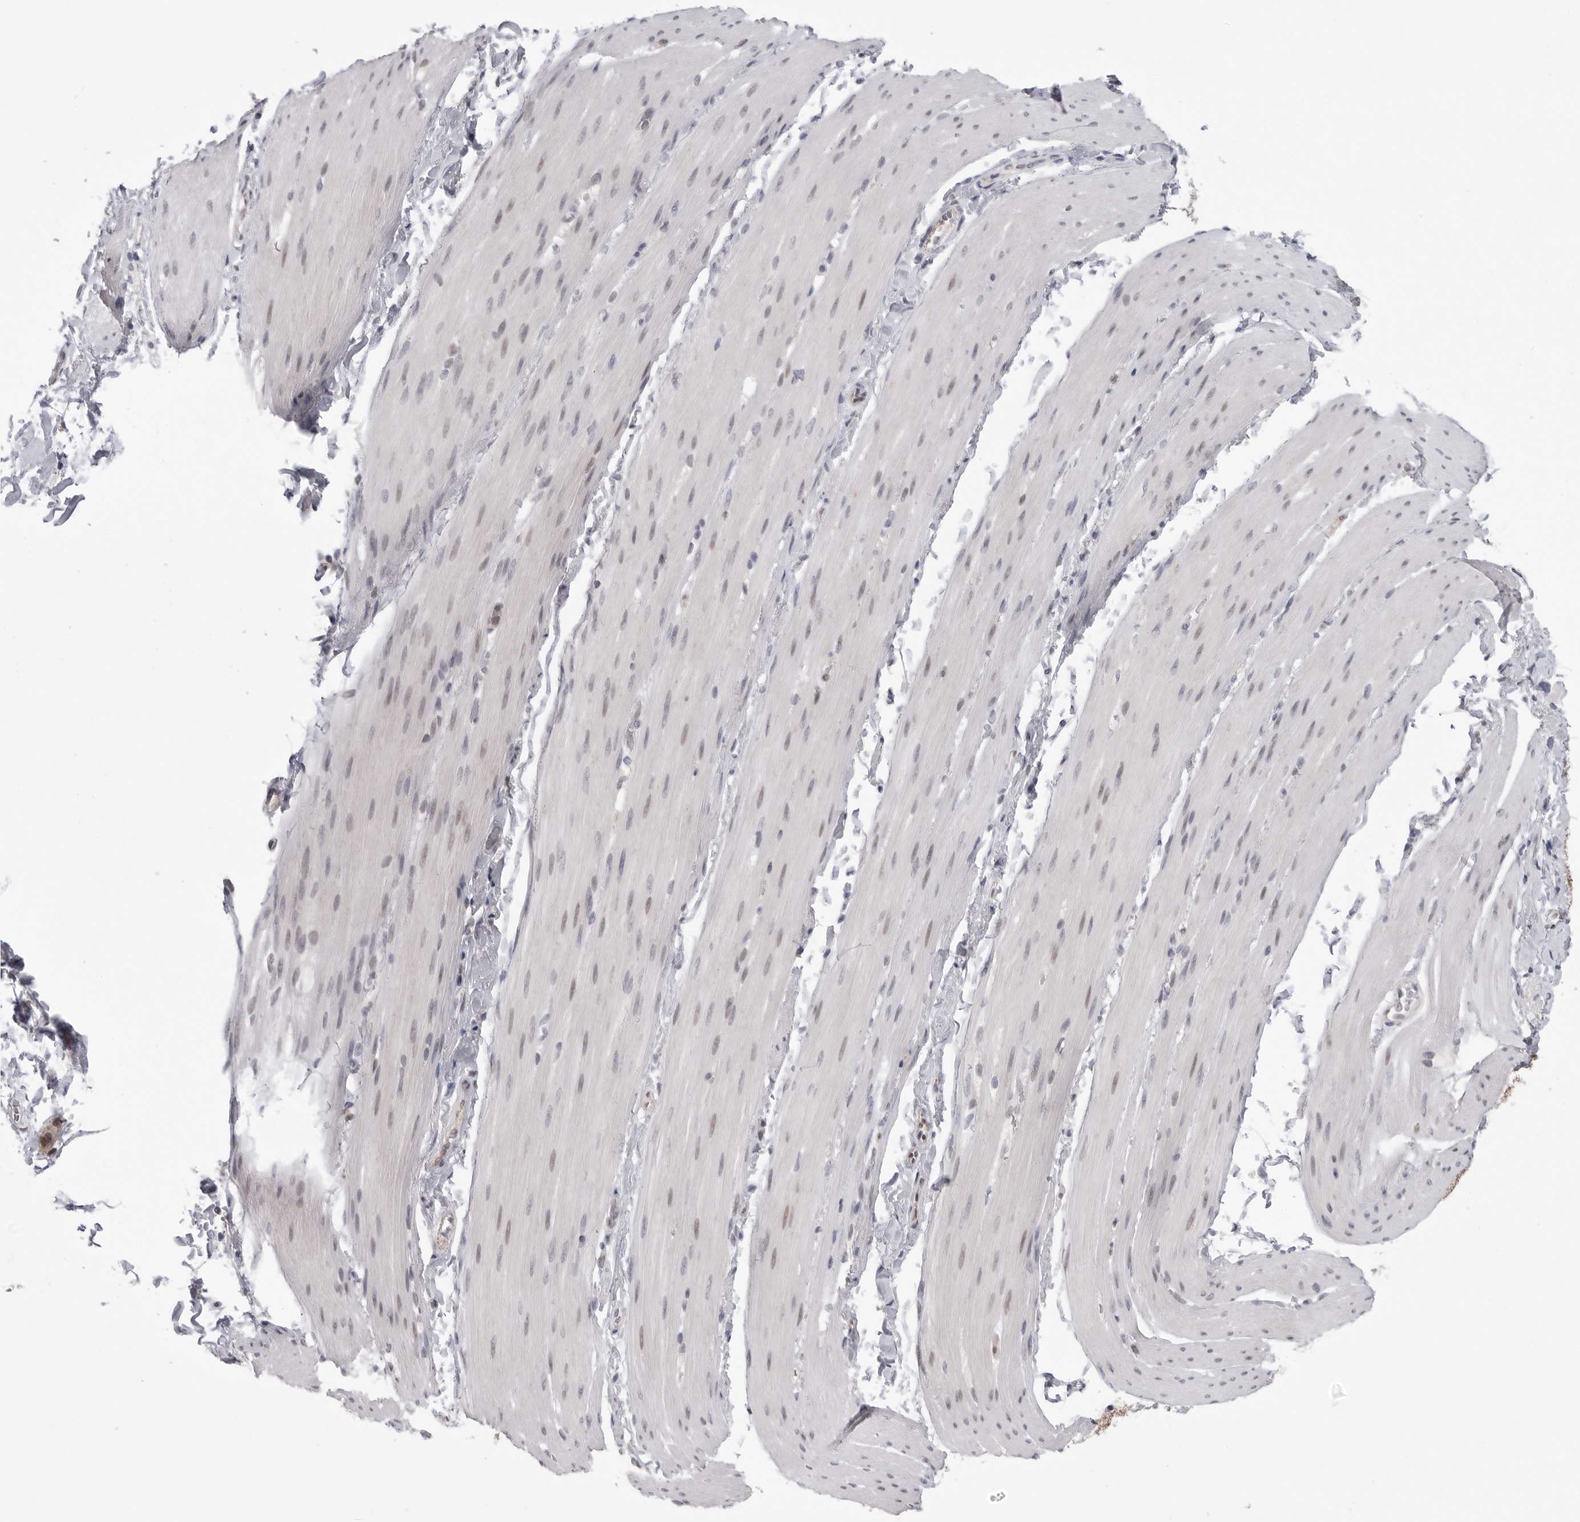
{"staining": {"intensity": "weak", "quantity": "<25%", "location": "nuclear"}, "tissue": "smooth muscle", "cell_type": "Smooth muscle cells", "image_type": "normal", "snomed": [{"axis": "morphology", "description": "Normal tissue, NOS"}, {"axis": "topography", "description": "Smooth muscle"}, {"axis": "topography", "description": "Small intestine"}], "caption": "Immunohistochemistry of unremarkable human smooth muscle demonstrates no positivity in smooth muscle cells. (DAB (3,3'-diaminobenzidine) immunohistochemistry (IHC), high magnification).", "gene": "PNPO", "patient": {"sex": "female", "age": 84}}